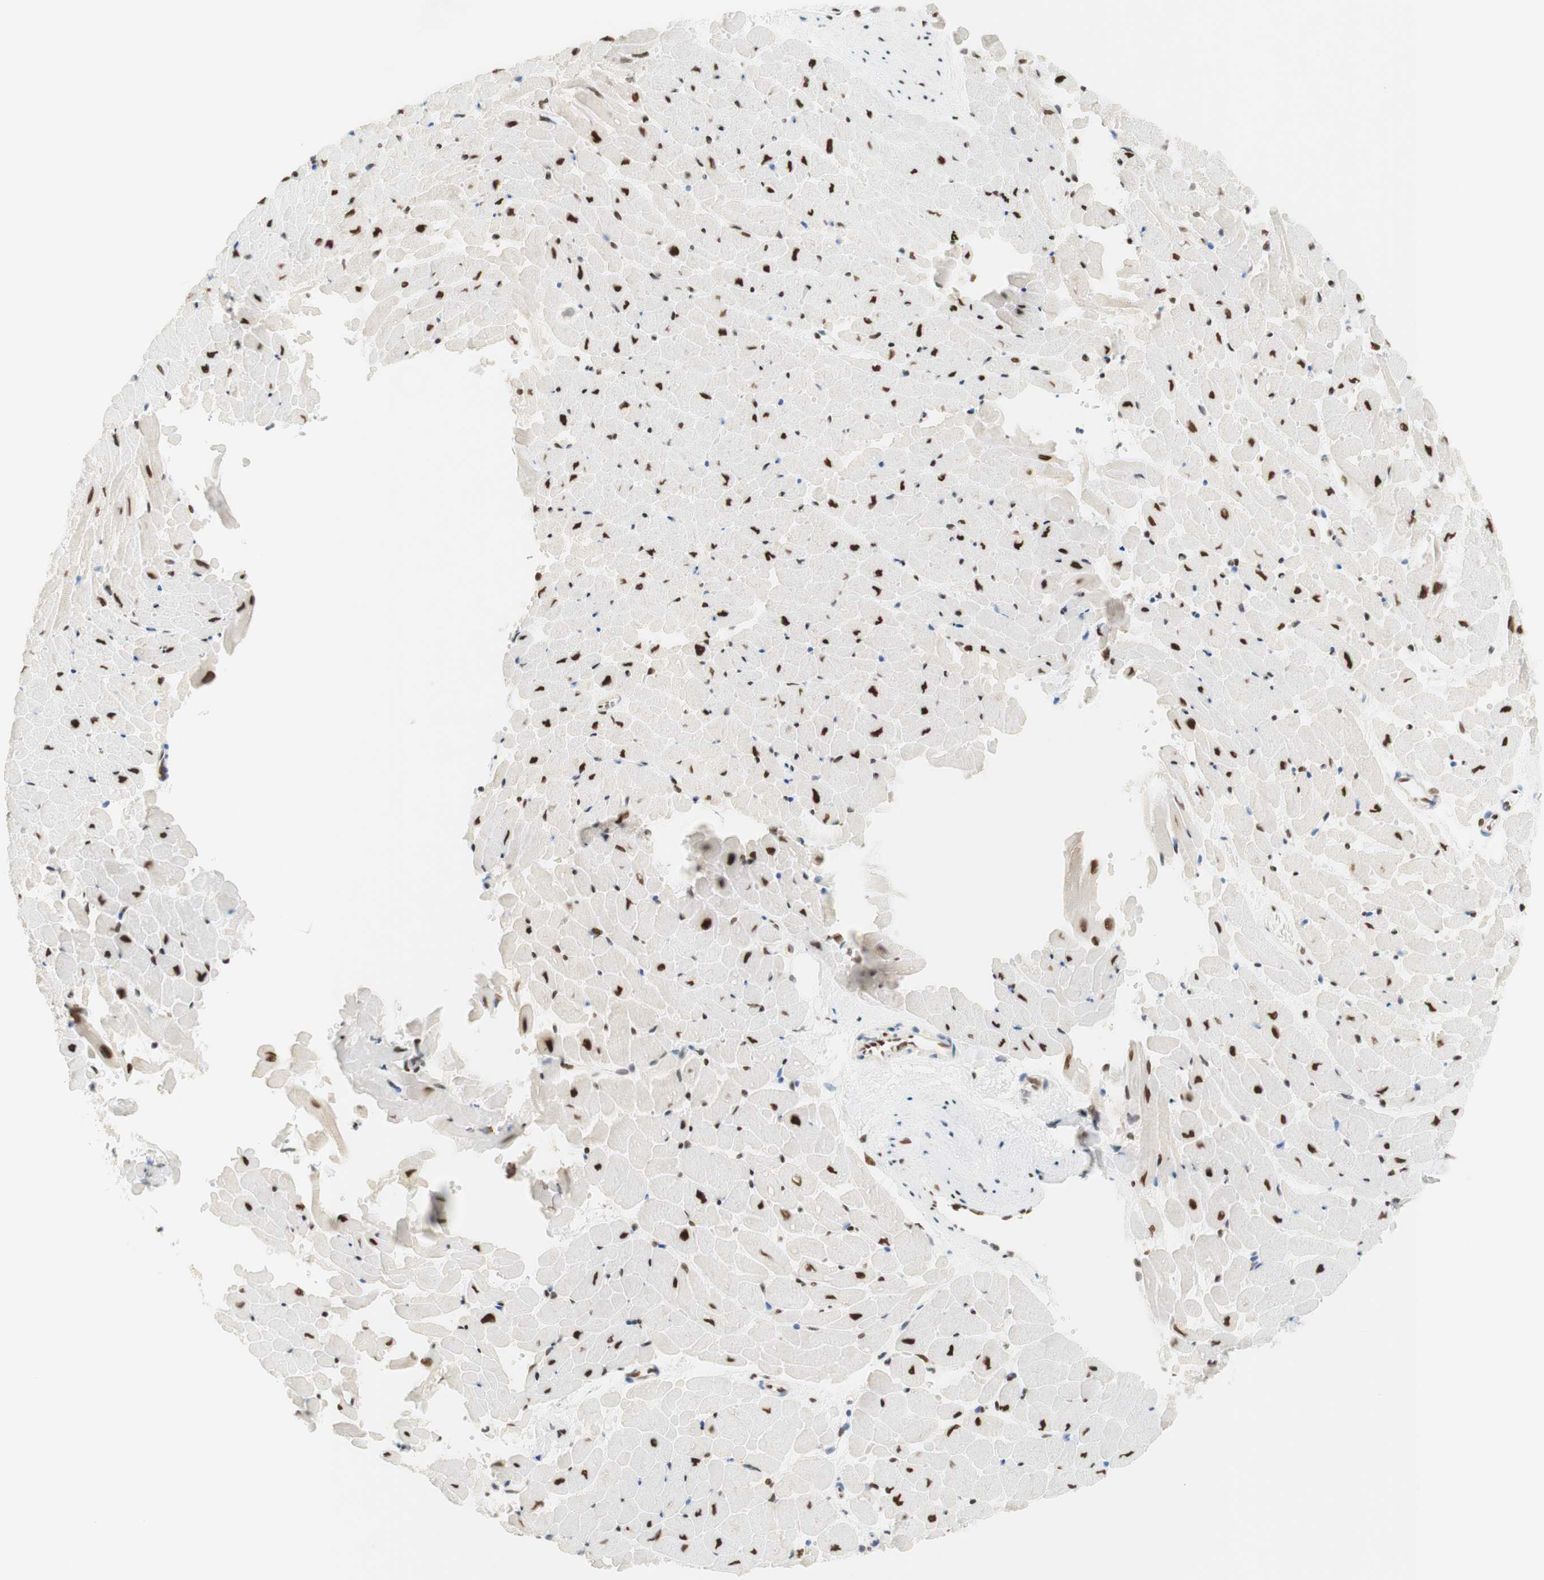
{"staining": {"intensity": "strong", "quantity": "25%-75%", "location": "nuclear"}, "tissue": "heart muscle", "cell_type": "Cardiomyocytes", "image_type": "normal", "snomed": [{"axis": "morphology", "description": "Normal tissue, NOS"}, {"axis": "topography", "description": "Heart"}], "caption": "Strong nuclear expression is seen in about 25%-75% of cardiomyocytes in unremarkable heart muscle. (DAB IHC with brightfield microscopy, high magnification).", "gene": "RNF20", "patient": {"sex": "male", "age": 45}}